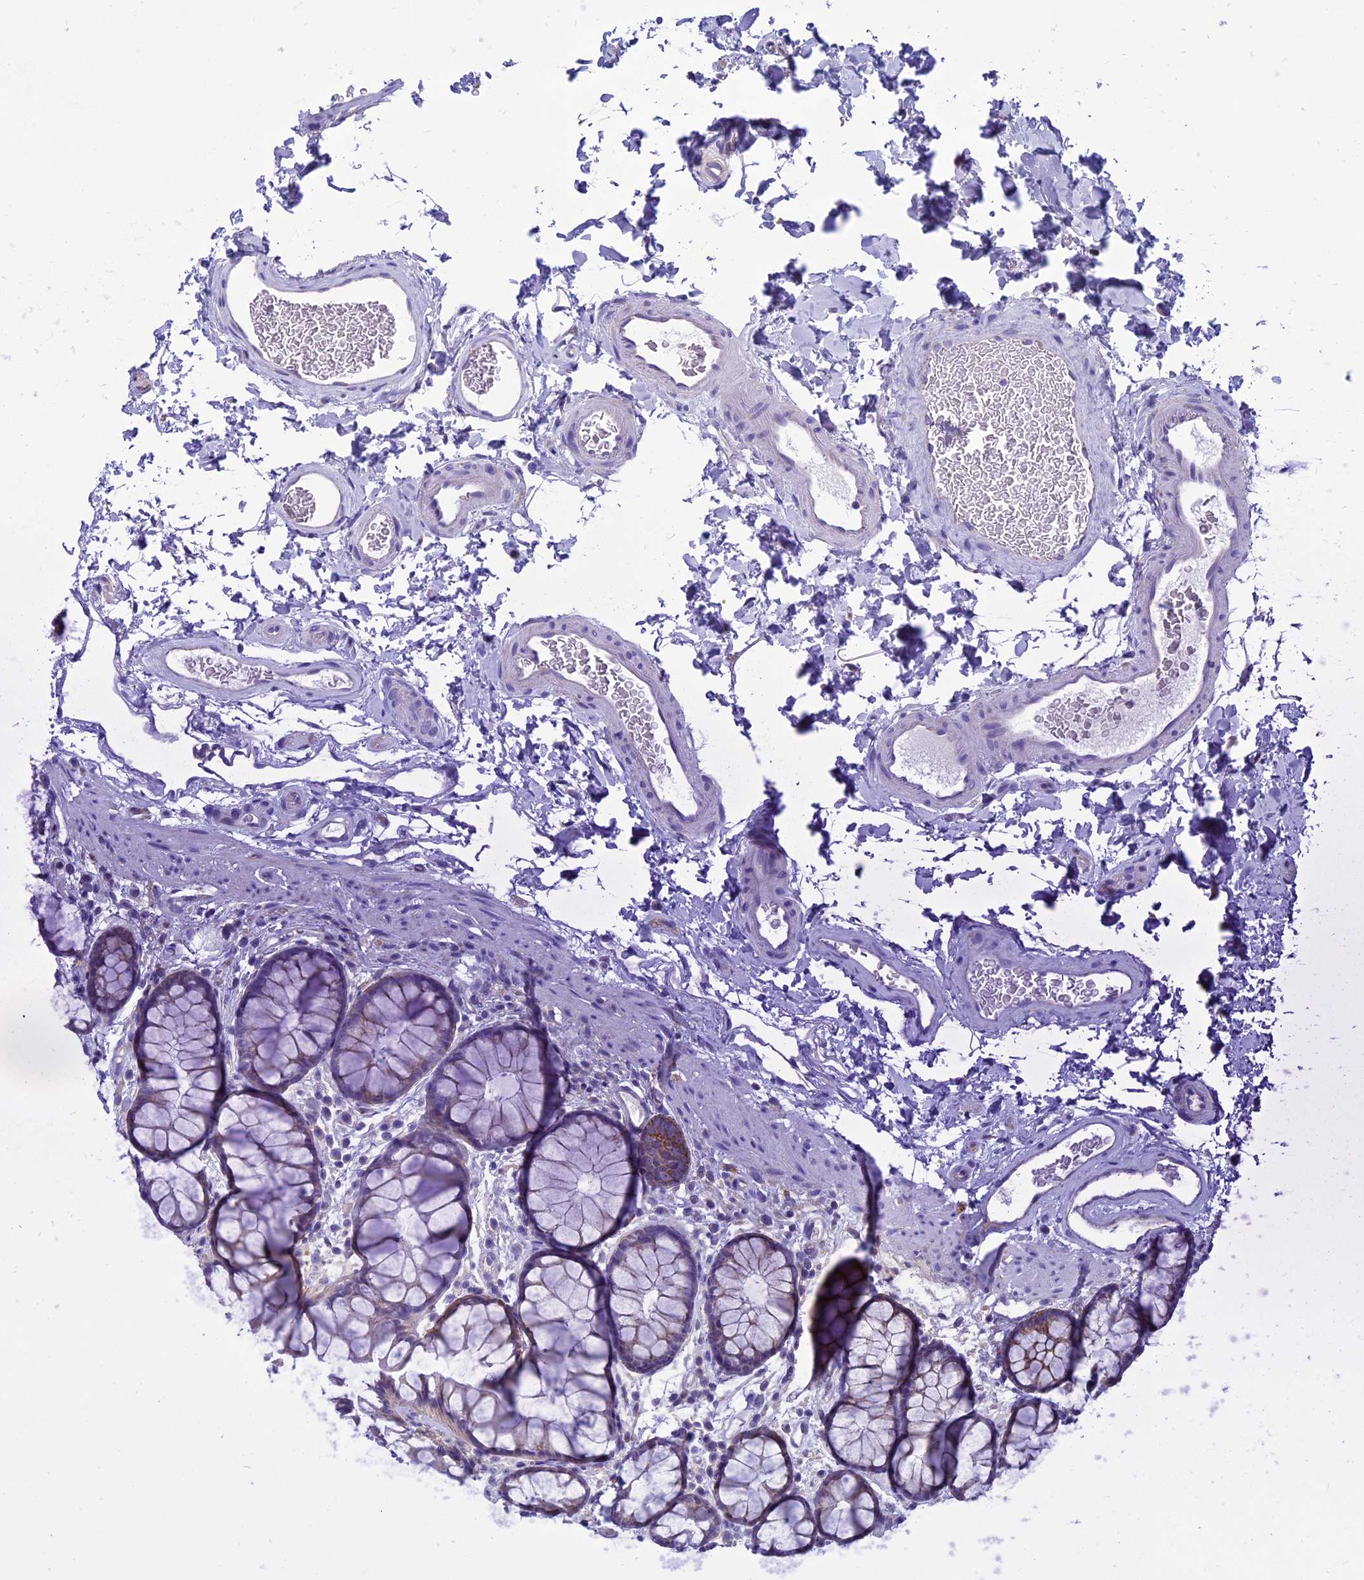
{"staining": {"intensity": "negative", "quantity": "none", "location": "none"}, "tissue": "colon", "cell_type": "Endothelial cells", "image_type": "normal", "snomed": [{"axis": "morphology", "description": "Normal tissue, NOS"}, {"axis": "topography", "description": "Colon"}], "caption": "High magnification brightfield microscopy of unremarkable colon stained with DAB (brown) and counterstained with hematoxylin (blue): endothelial cells show no significant staining. (Stains: DAB IHC with hematoxylin counter stain, Microscopy: brightfield microscopy at high magnification).", "gene": "MFSD12", "patient": {"sex": "female", "age": 82}}